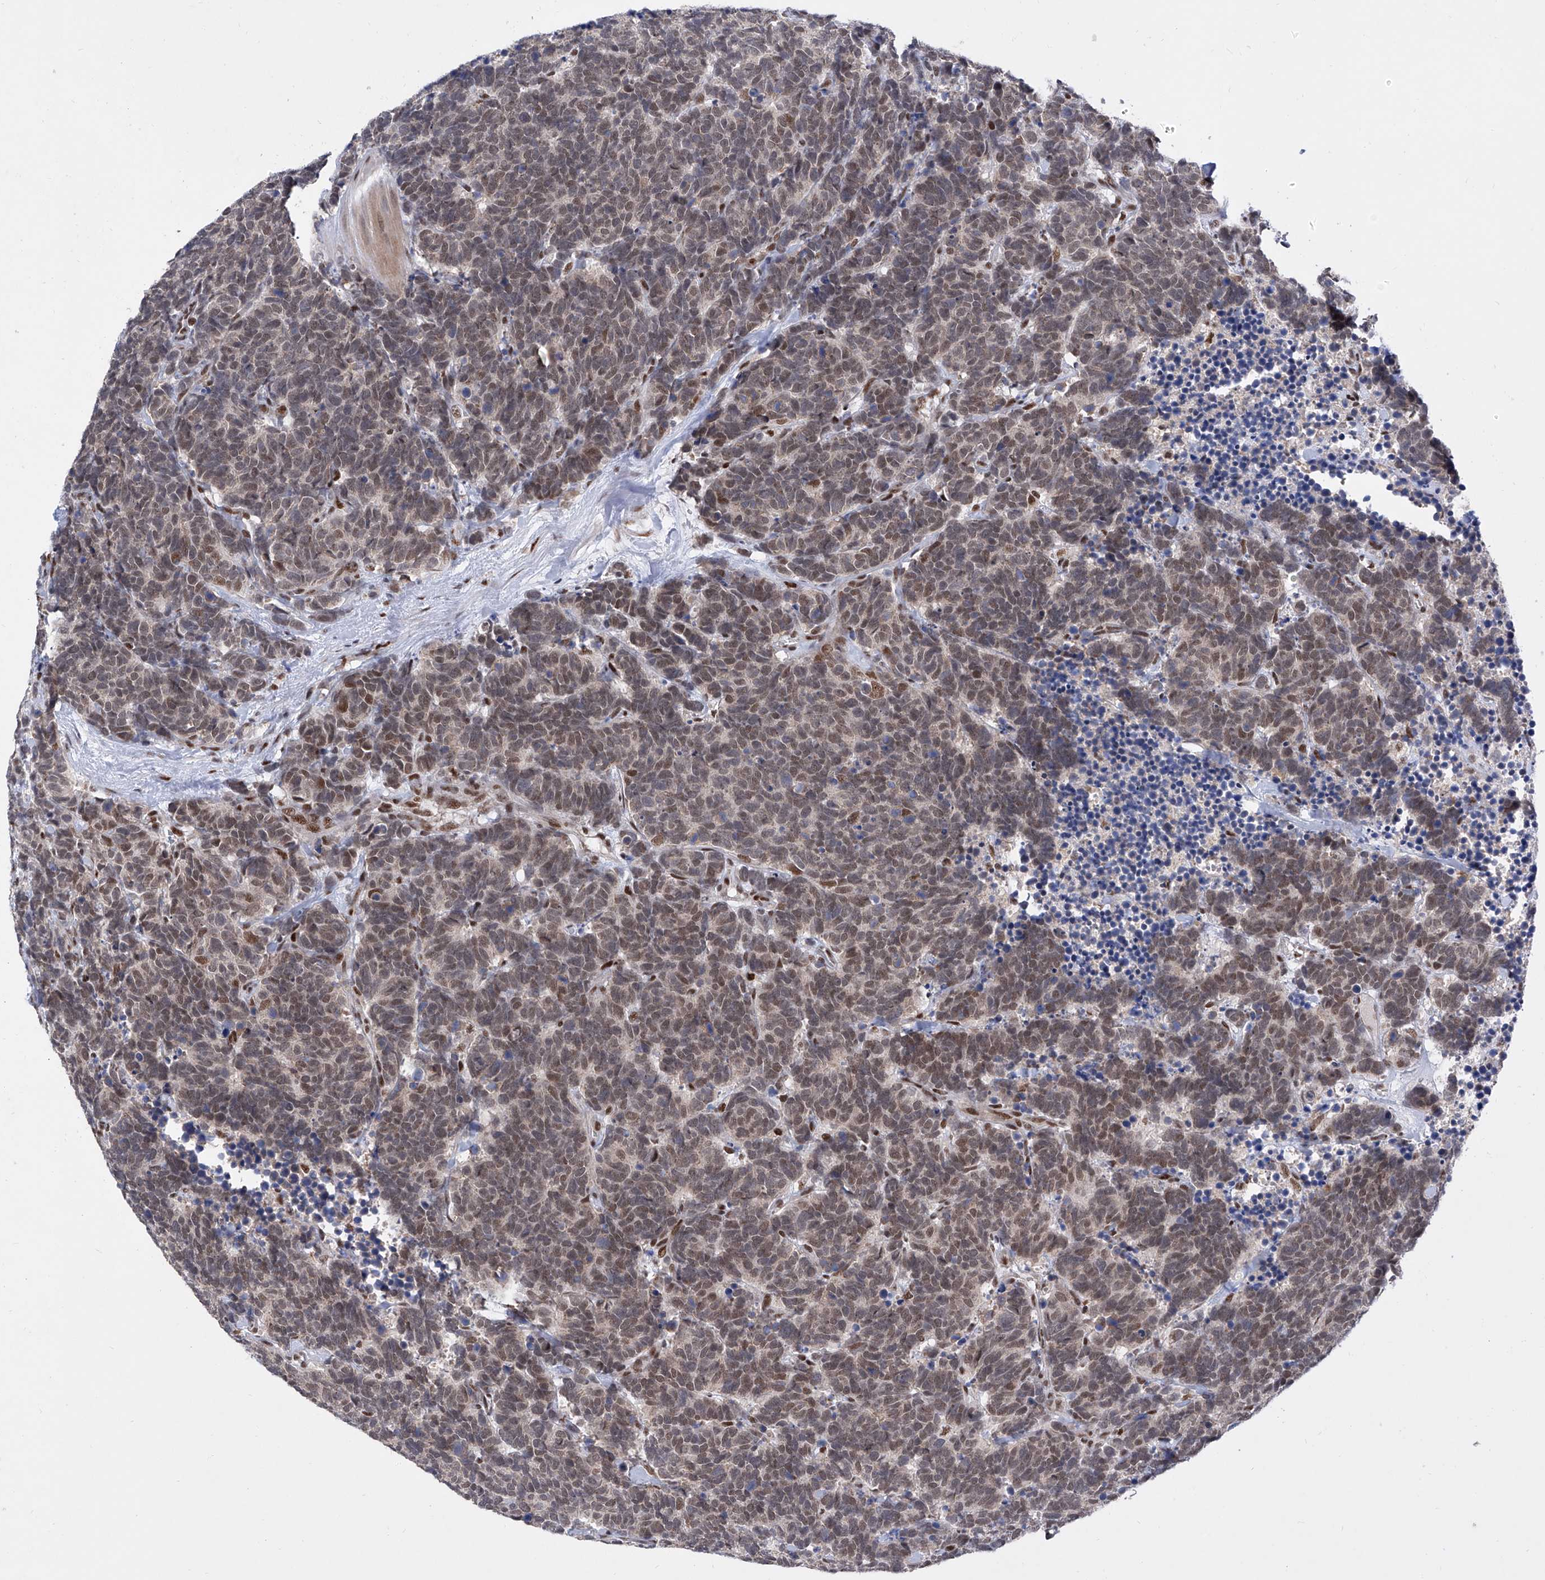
{"staining": {"intensity": "weak", "quantity": ">75%", "location": "nuclear"}, "tissue": "carcinoid", "cell_type": "Tumor cells", "image_type": "cancer", "snomed": [{"axis": "morphology", "description": "Carcinoma, NOS"}, {"axis": "morphology", "description": "Carcinoid, malignant, NOS"}, {"axis": "topography", "description": "Urinary bladder"}], "caption": "Immunohistochemical staining of human carcinoma displays weak nuclear protein positivity in approximately >75% of tumor cells.", "gene": "RAD54L", "patient": {"sex": "male", "age": 57}}